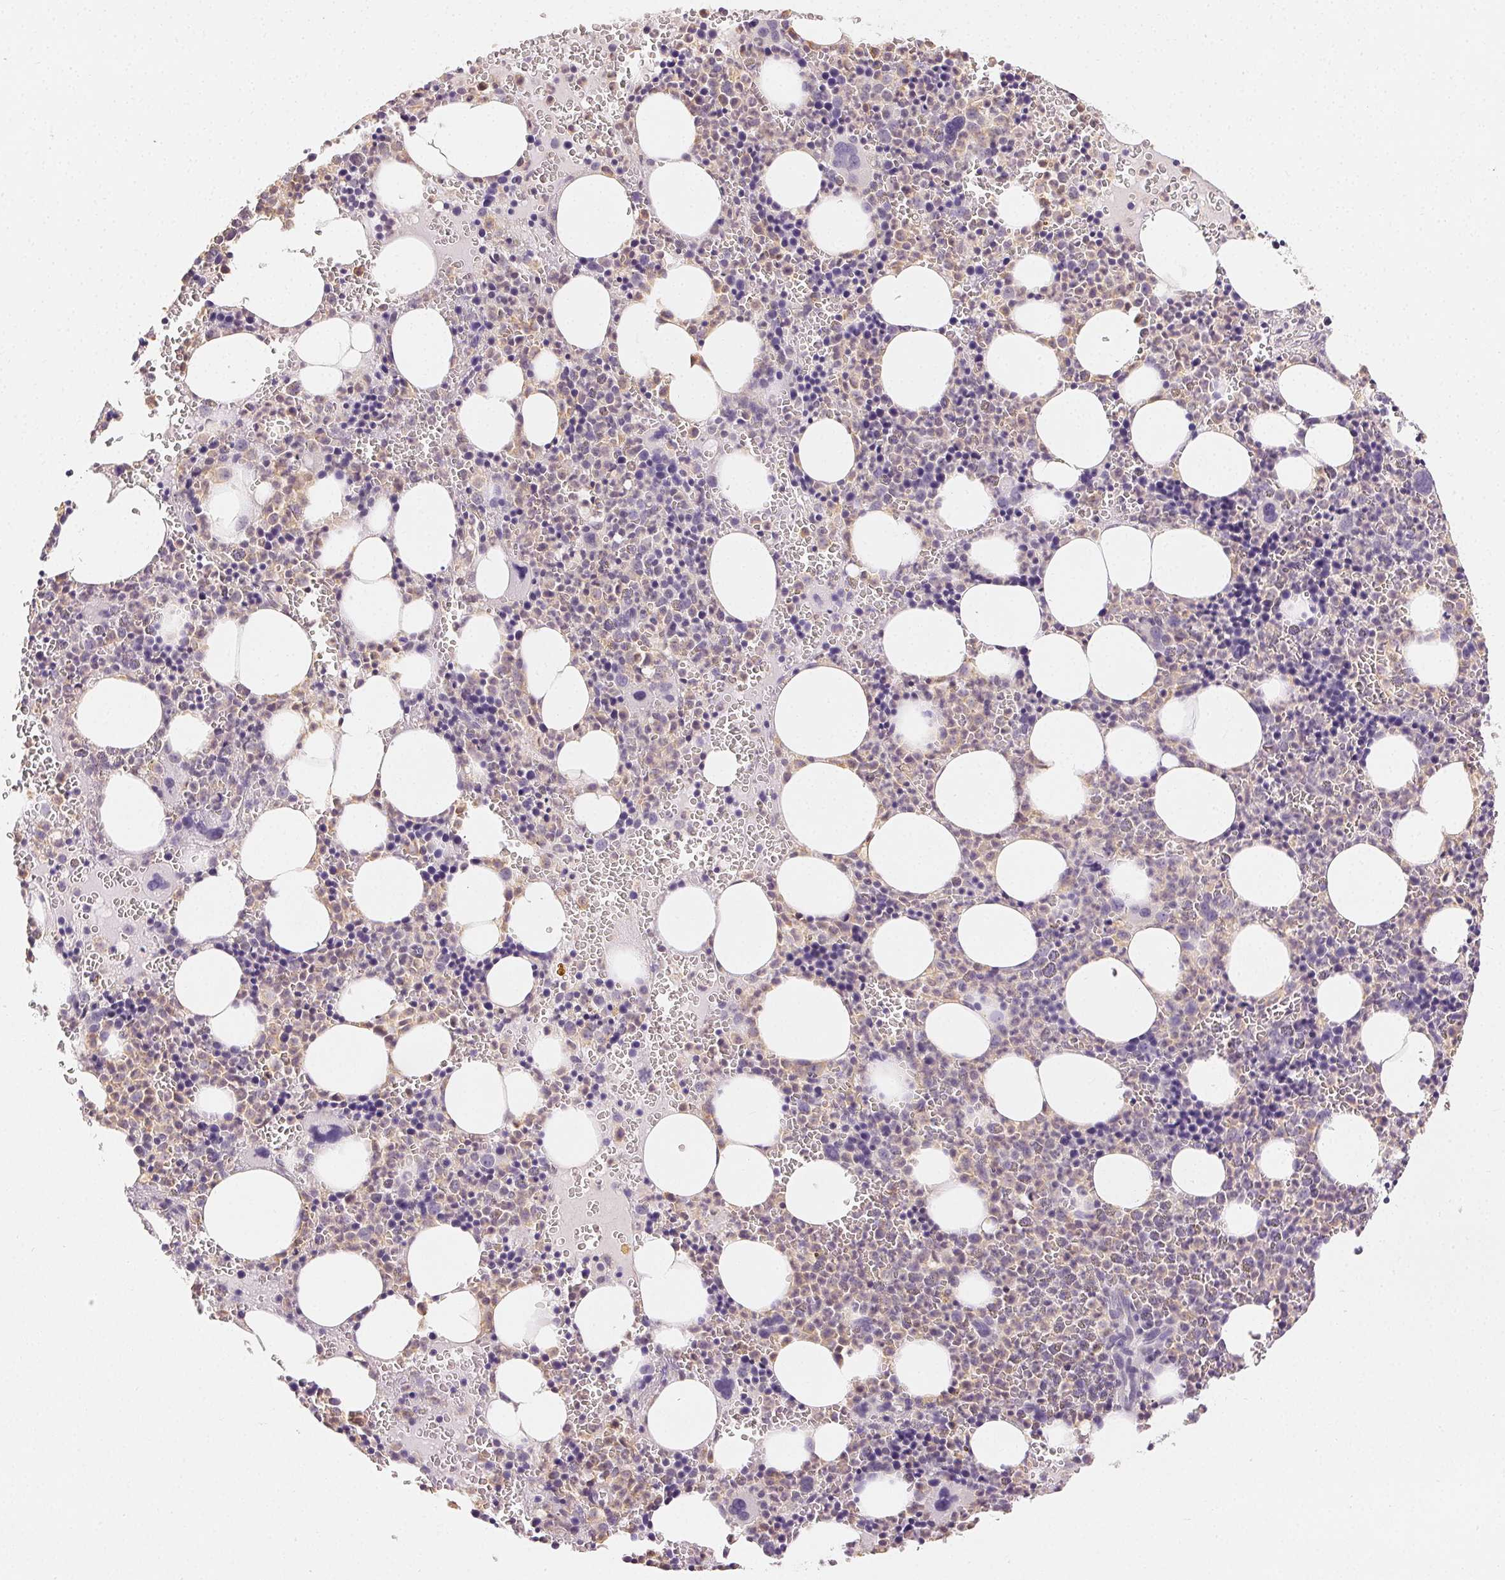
{"staining": {"intensity": "negative", "quantity": "none", "location": "none"}, "tissue": "bone marrow", "cell_type": "Hematopoietic cells", "image_type": "normal", "snomed": [{"axis": "morphology", "description": "Normal tissue, NOS"}, {"axis": "topography", "description": "Bone marrow"}], "caption": "Immunohistochemical staining of unremarkable bone marrow shows no significant positivity in hematopoietic cells. The staining is performed using DAB brown chromogen with nuclei counter-stained in using hematoxylin.", "gene": "SEZ6L2", "patient": {"sex": "male", "age": 63}}